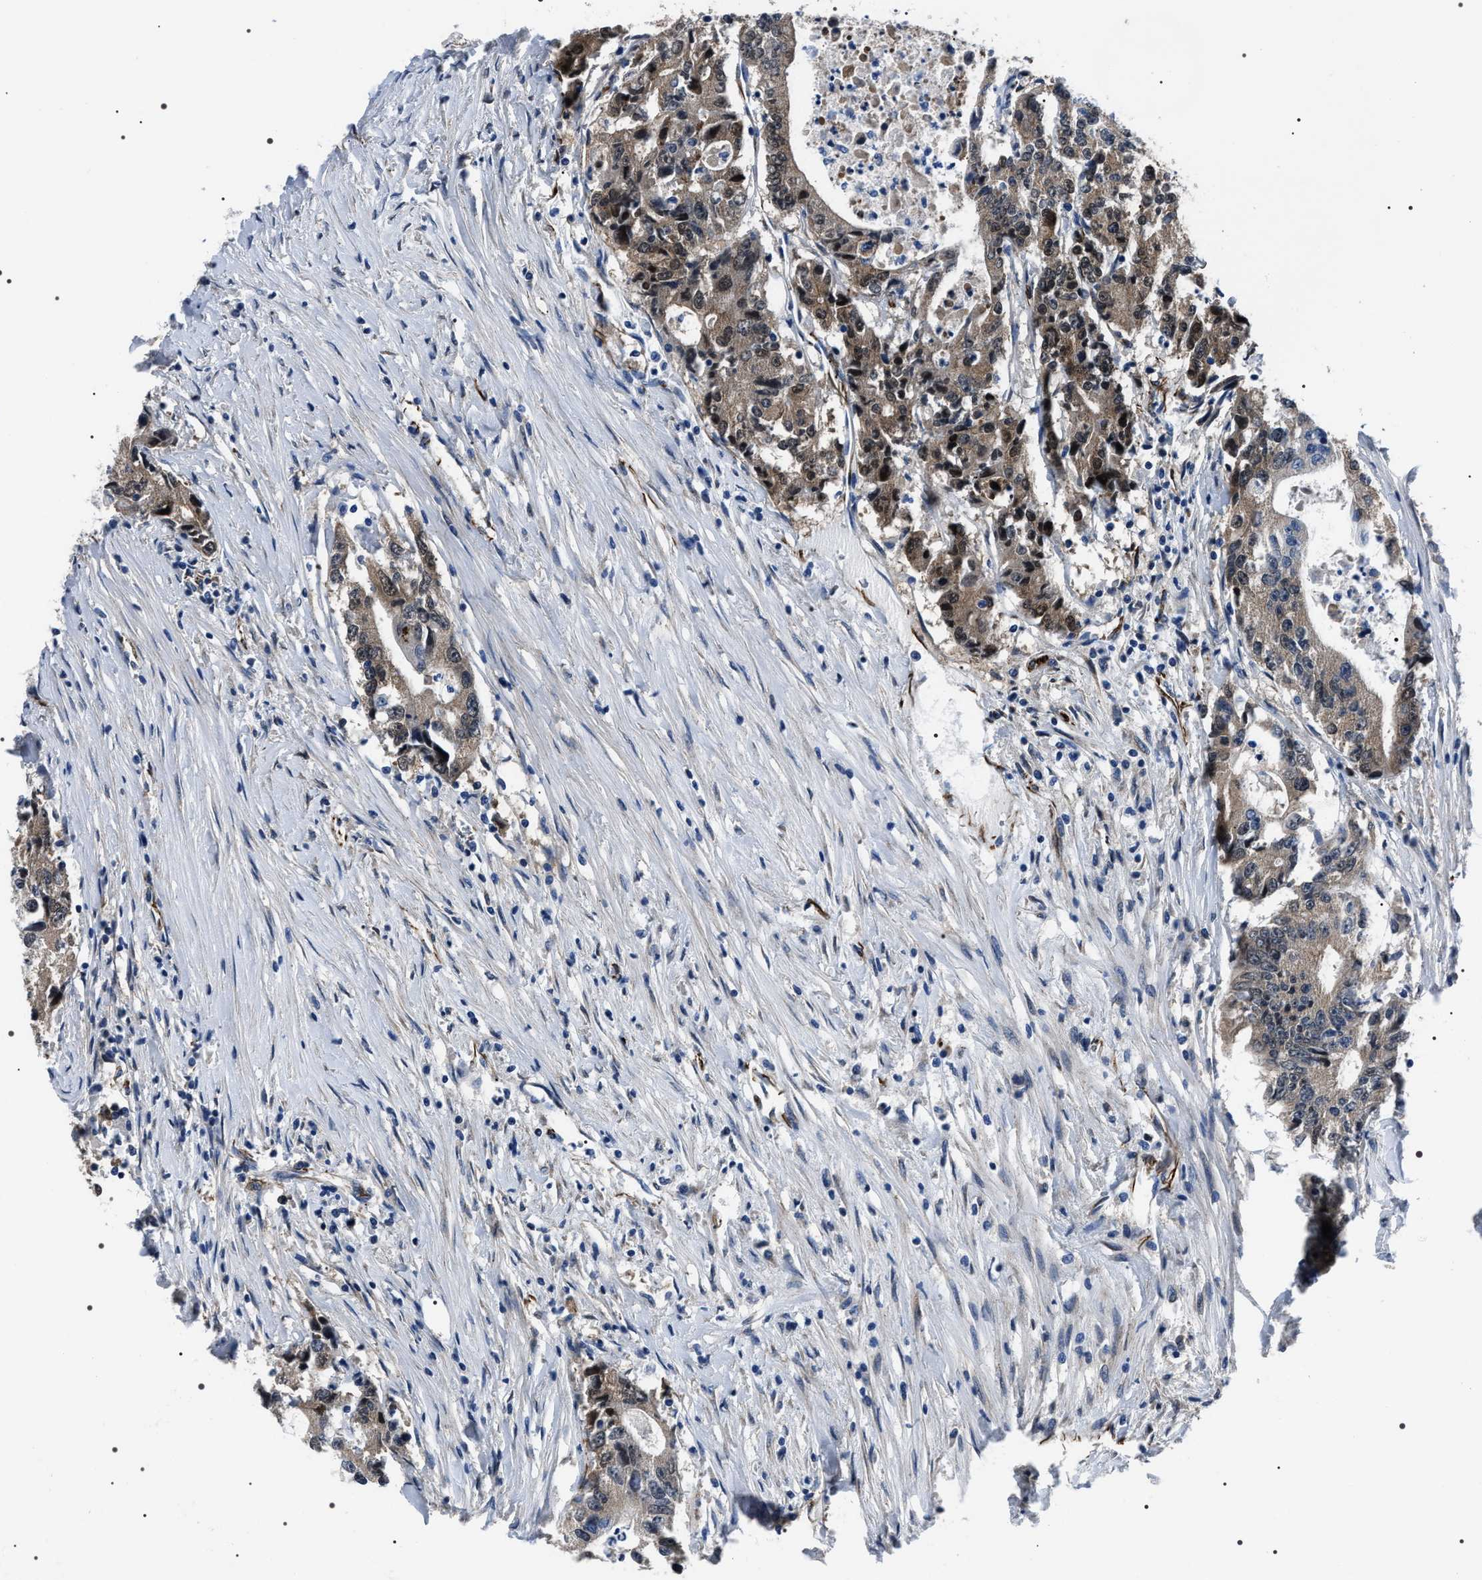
{"staining": {"intensity": "weak", "quantity": ">75%", "location": "cytoplasmic/membranous,nuclear"}, "tissue": "colorectal cancer", "cell_type": "Tumor cells", "image_type": "cancer", "snomed": [{"axis": "morphology", "description": "Adenocarcinoma, NOS"}, {"axis": "topography", "description": "Colon"}], "caption": "Approximately >75% of tumor cells in human colorectal adenocarcinoma display weak cytoplasmic/membranous and nuclear protein expression as visualized by brown immunohistochemical staining.", "gene": "BAG2", "patient": {"sex": "female", "age": 77}}